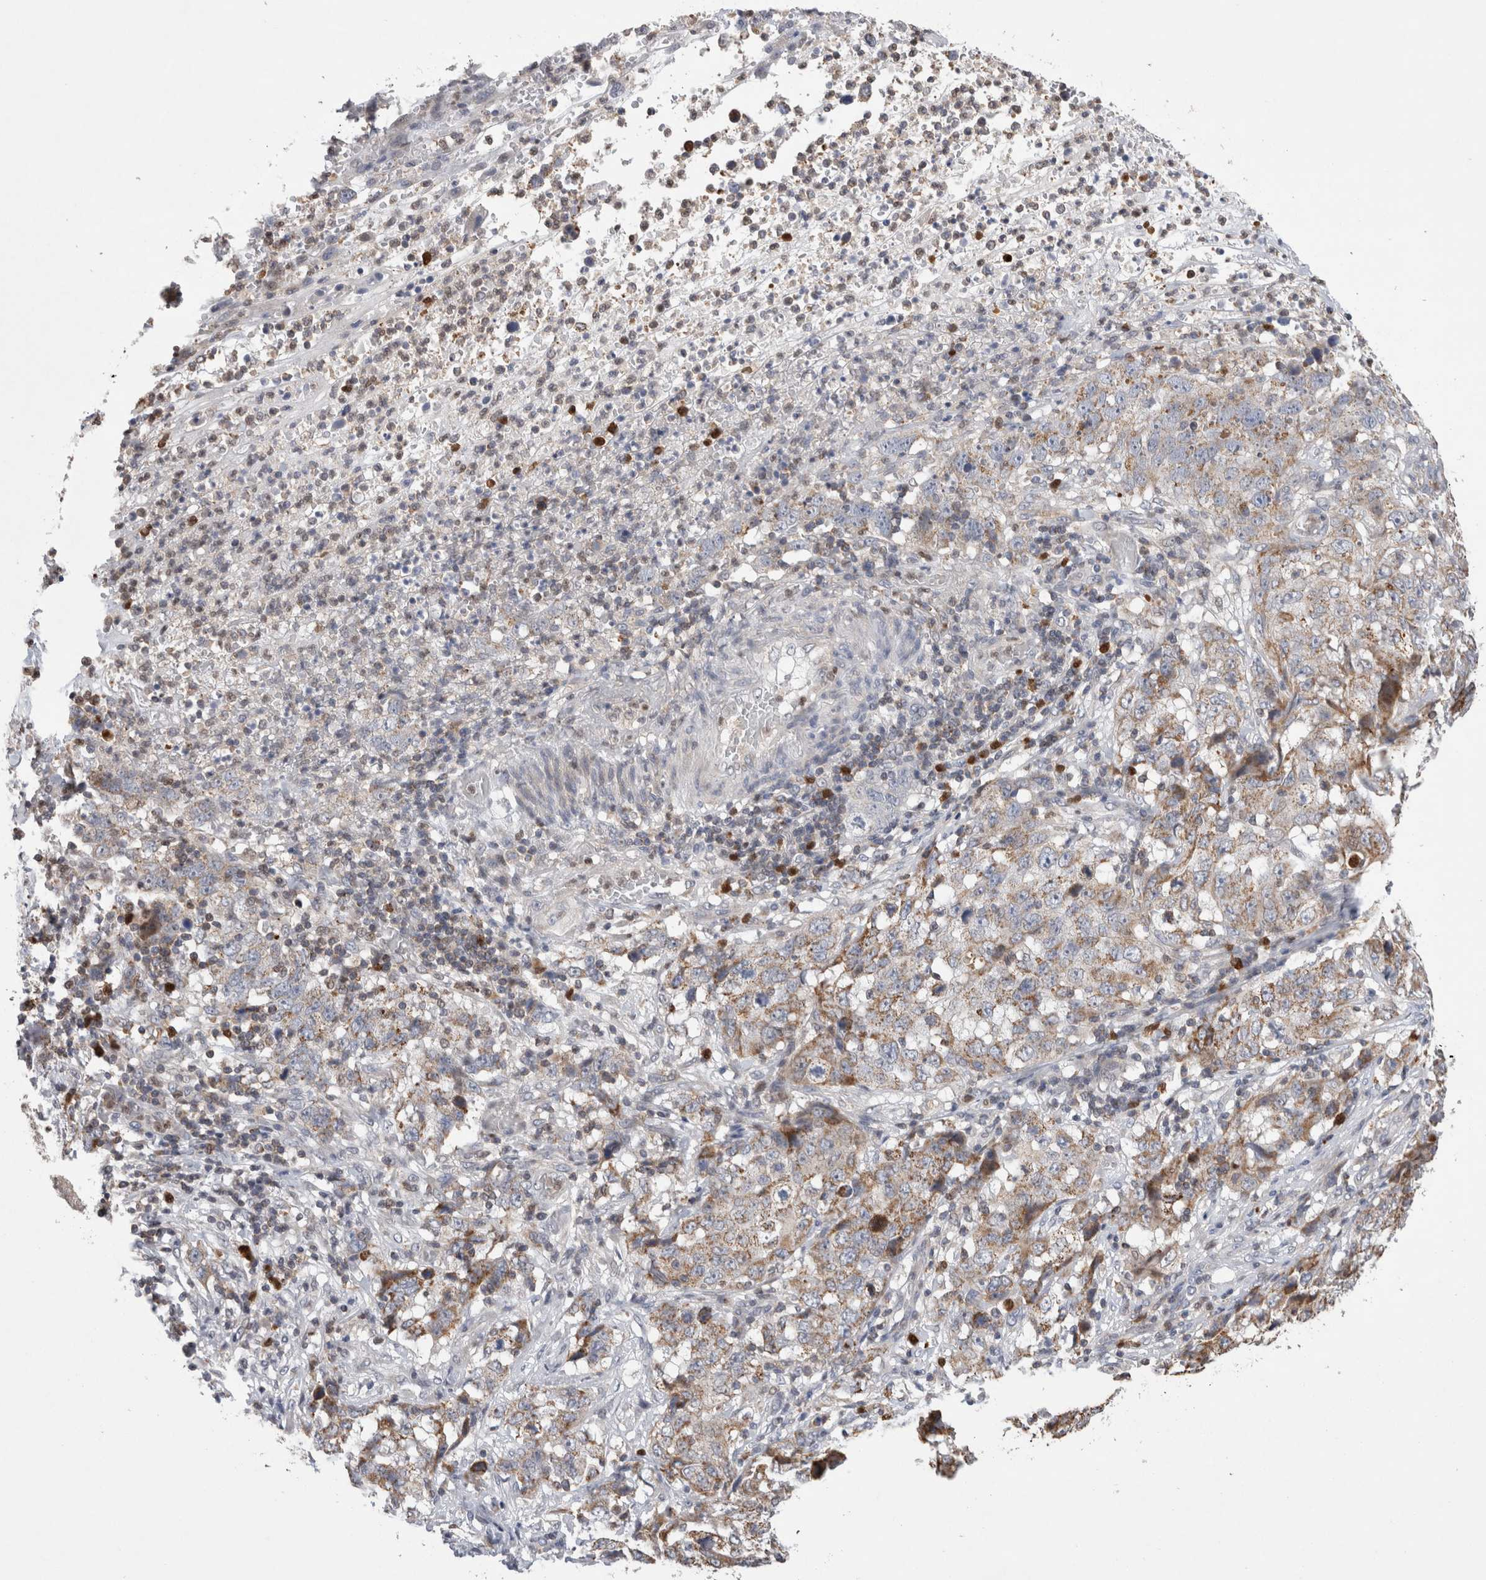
{"staining": {"intensity": "moderate", "quantity": ">75%", "location": "cytoplasmic/membranous"}, "tissue": "stomach cancer", "cell_type": "Tumor cells", "image_type": "cancer", "snomed": [{"axis": "morphology", "description": "Adenocarcinoma, NOS"}, {"axis": "topography", "description": "Stomach"}], "caption": "A micrograph showing moderate cytoplasmic/membranous positivity in approximately >75% of tumor cells in adenocarcinoma (stomach), as visualized by brown immunohistochemical staining.", "gene": "AGMAT", "patient": {"sex": "male", "age": 48}}